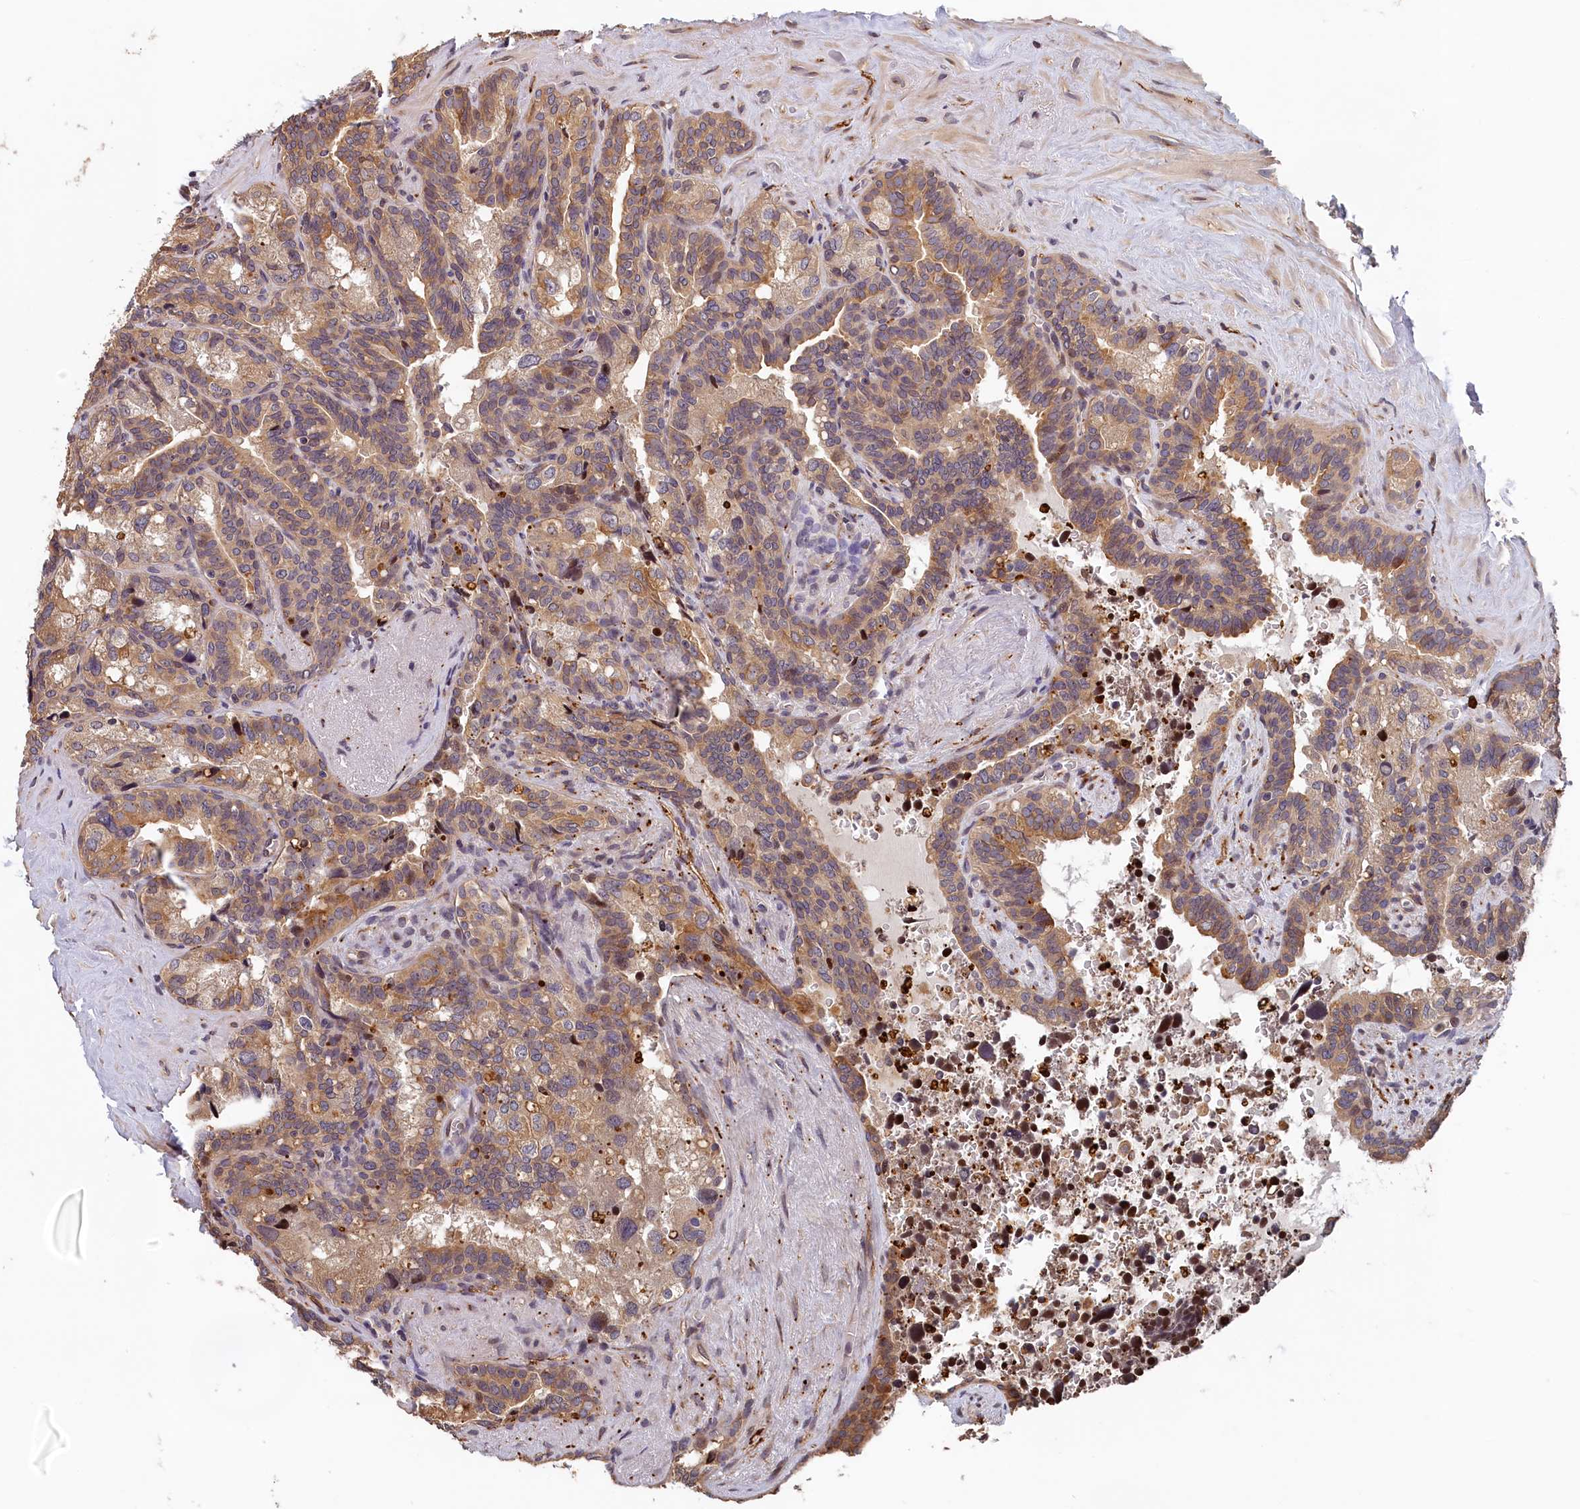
{"staining": {"intensity": "moderate", "quantity": ">75%", "location": "cytoplasmic/membranous"}, "tissue": "seminal vesicle", "cell_type": "Glandular cells", "image_type": "normal", "snomed": [{"axis": "morphology", "description": "Normal tissue, NOS"}, {"axis": "topography", "description": "Seminal veicle"}], "caption": "Moderate cytoplasmic/membranous protein positivity is present in approximately >75% of glandular cells in seminal vesicle.", "gene": "TMEM116", "patient": {"sex": "male", "age": 68}}